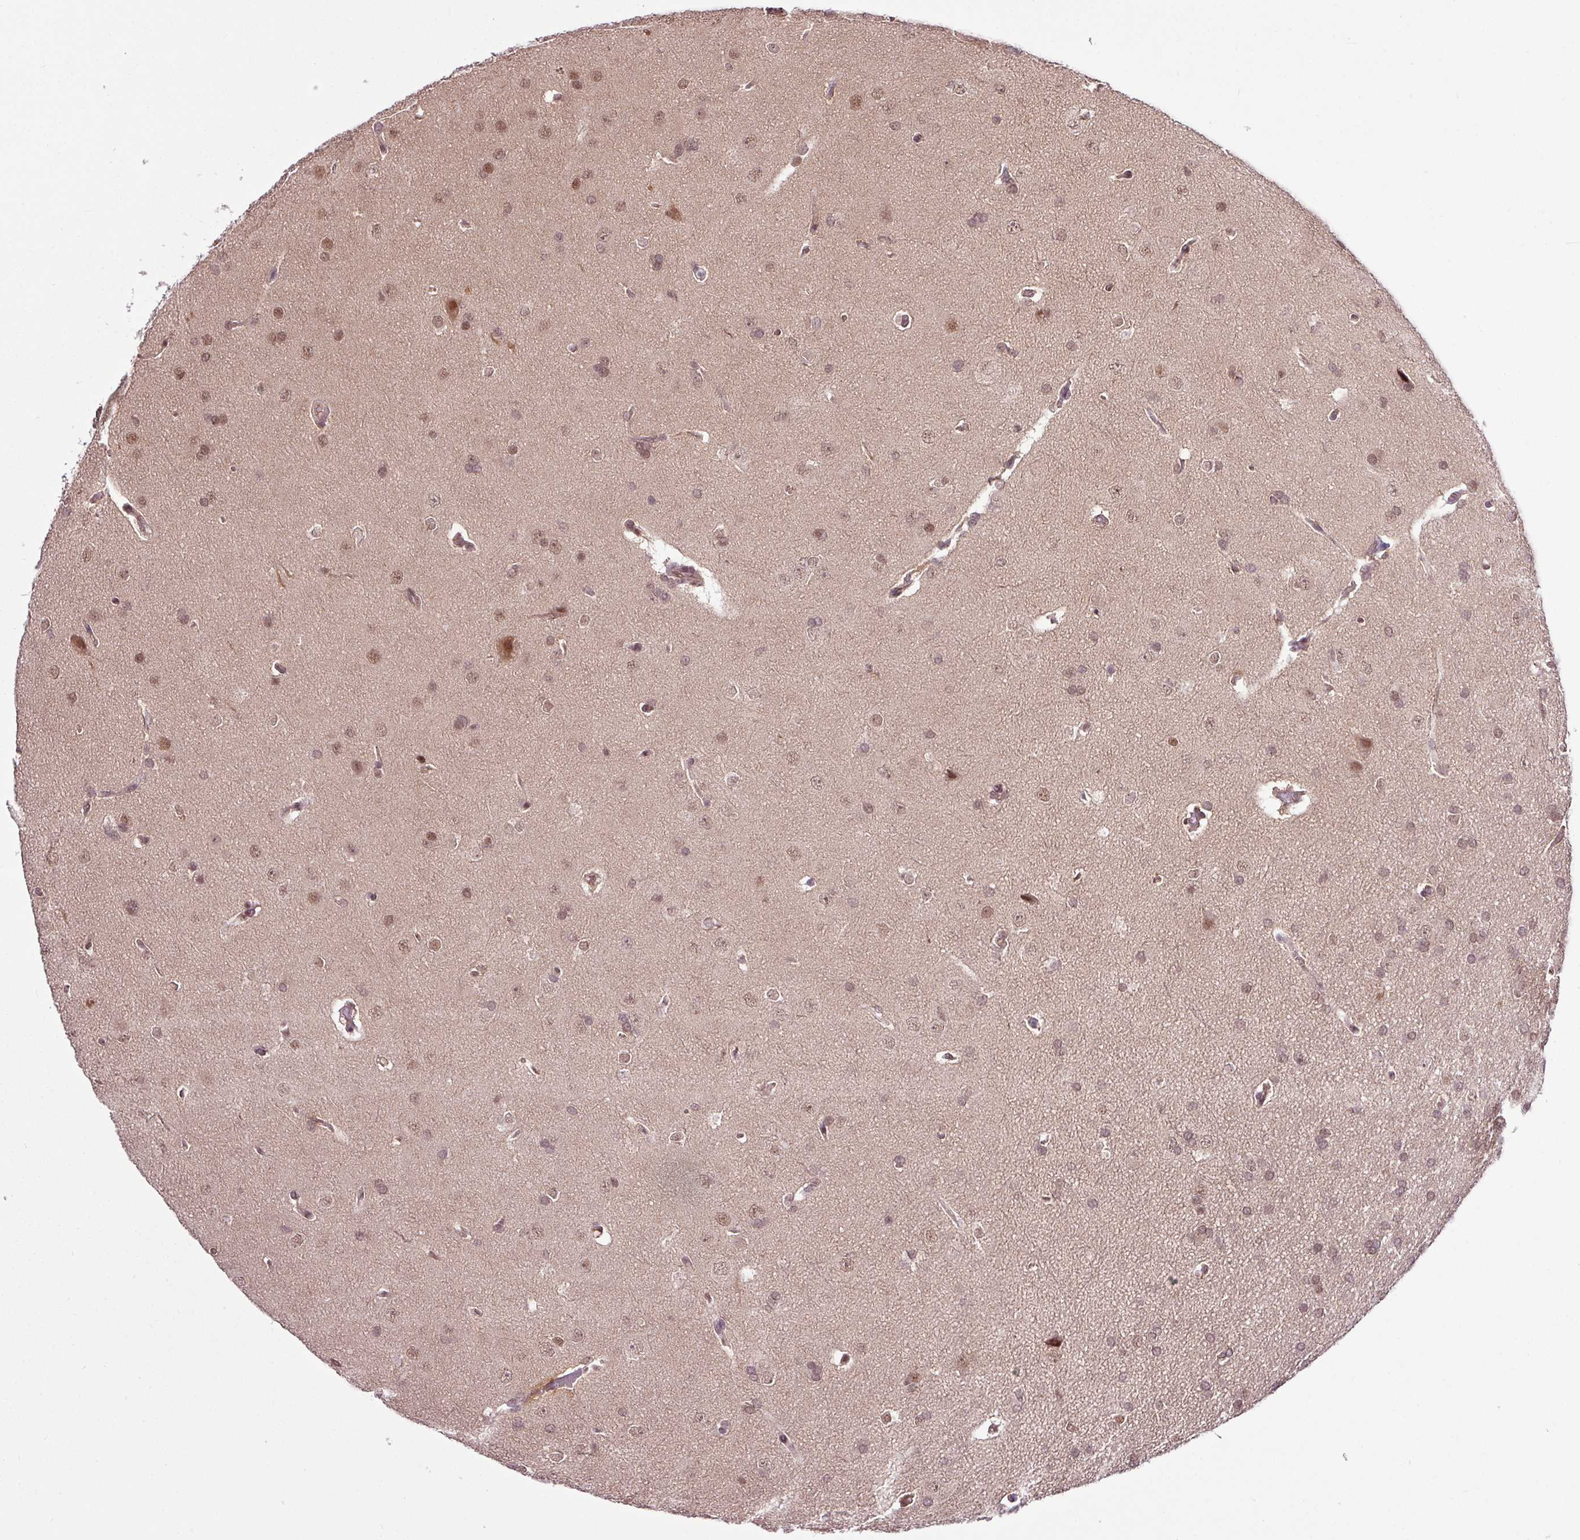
{"staining": {"intensity": "moderate", "quantity": ">75%", "location": "nuclear"}, "tissue": "glioma", "cell_type": "Tumor cells", "image_type": "cancer", "snomed": [{"axis": "morphology", "description": "Glioma, malignant, Low grade"}, {"axis": "topography", "description": "Brain"}], "caption": "The histopathology image demonstrates a brown stain indicating the presence of a protein in the nuclear of tumor cells in malignant low-grade glioma. (DAB IHC with brightfield microscopy, high magnification).", "gene": "ITPKC", "patient": {"sex": "female", "age": 34}}